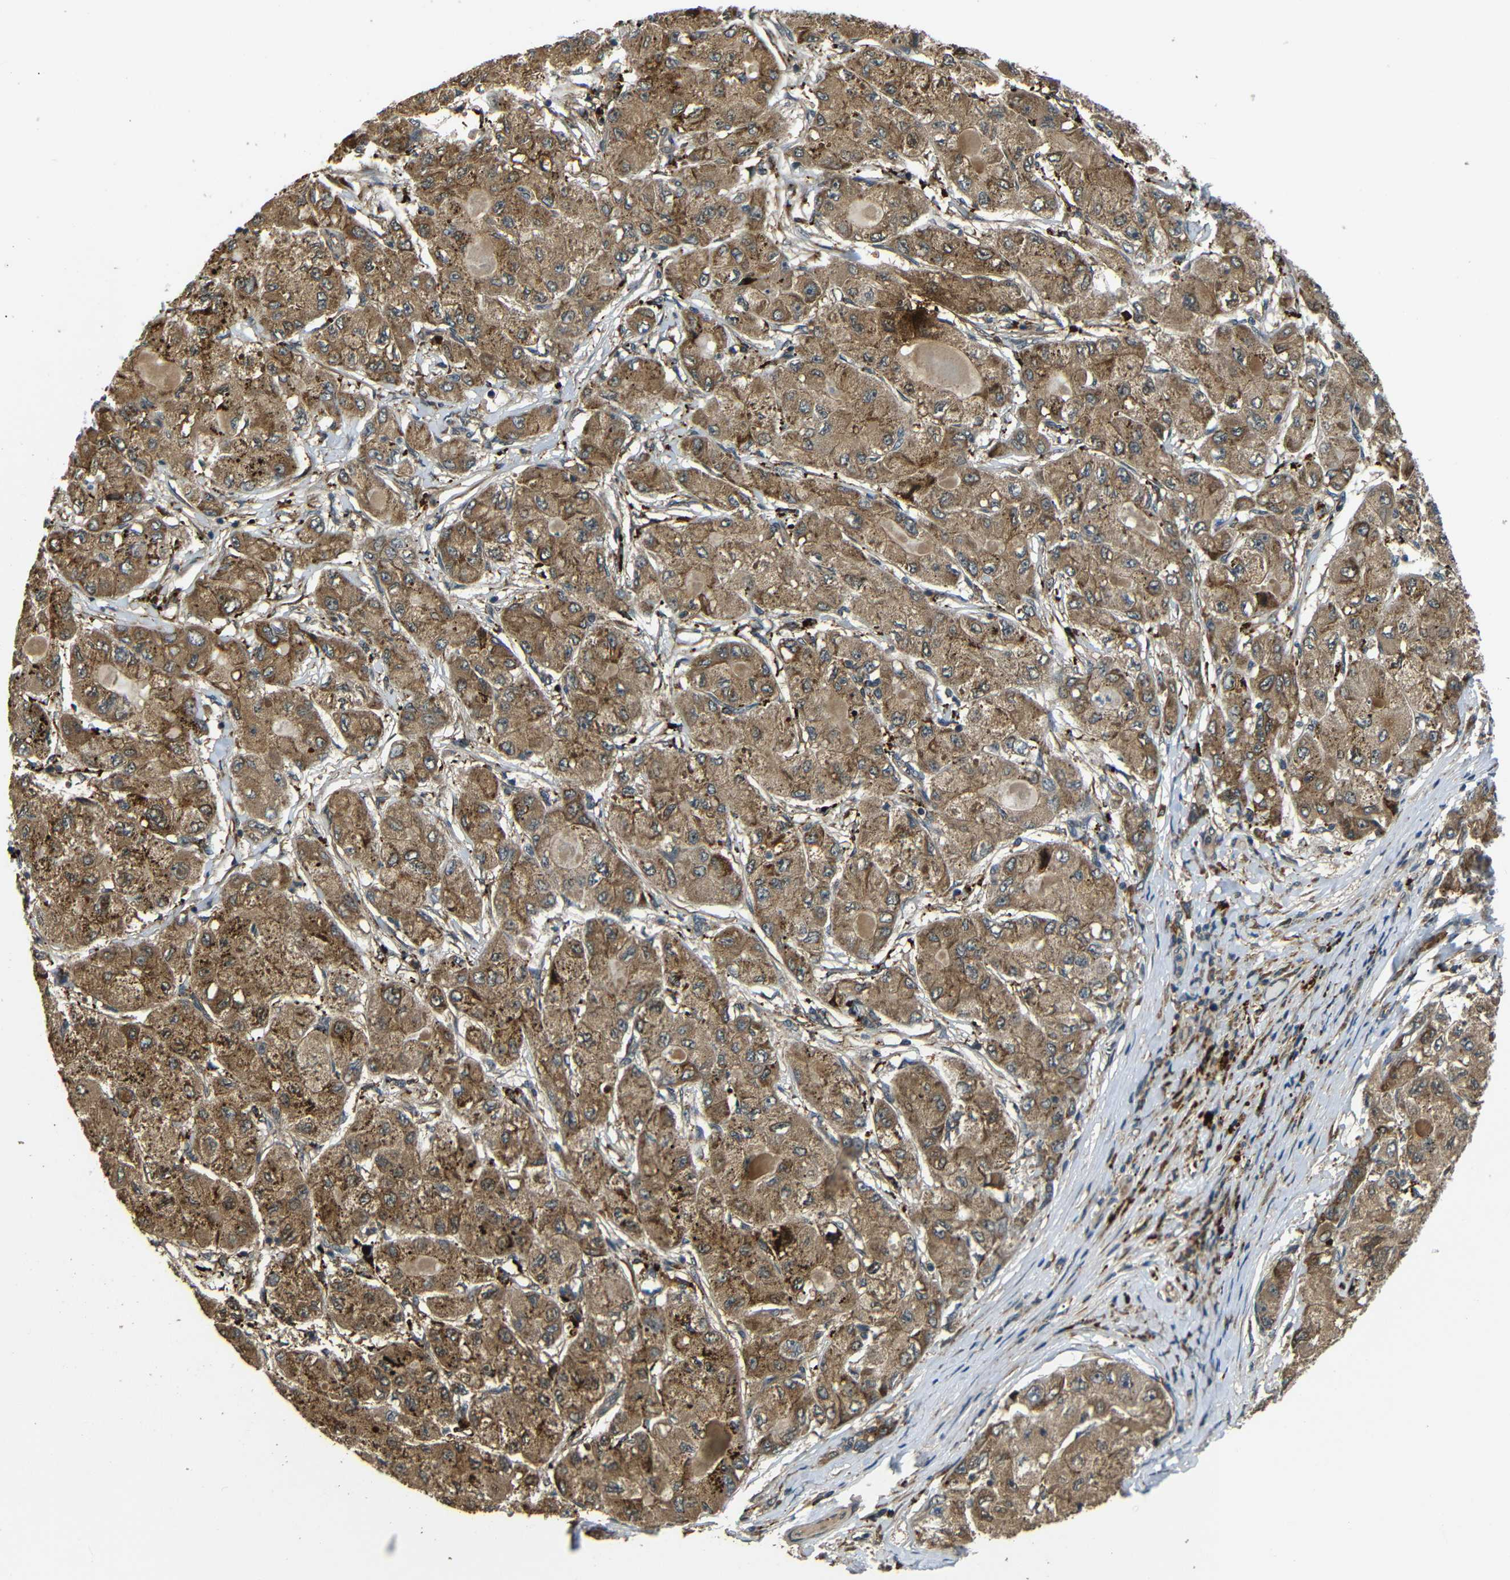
{"staining": {"intensity": "moderate", "quantity": ">75%", "location": "cytoplasmic/membranous"}, "tissue": "liver cancer", "cell_type": "Tumor cells", "image_type": "cancer", "snomed": [{"axis": "morphology", "description": "Carcinoma, Hepatocellular, NOS"}, {"axis": "topography", "description": "Liver"}], "caption": "Immunohistochemical staining of liver cancer reveals medium levels of moderate cytoplasmic/membranous expression in about >75% of tumor cells.", "gene": "EPHB2", "patient": {"sex": "male", "age": 80}}